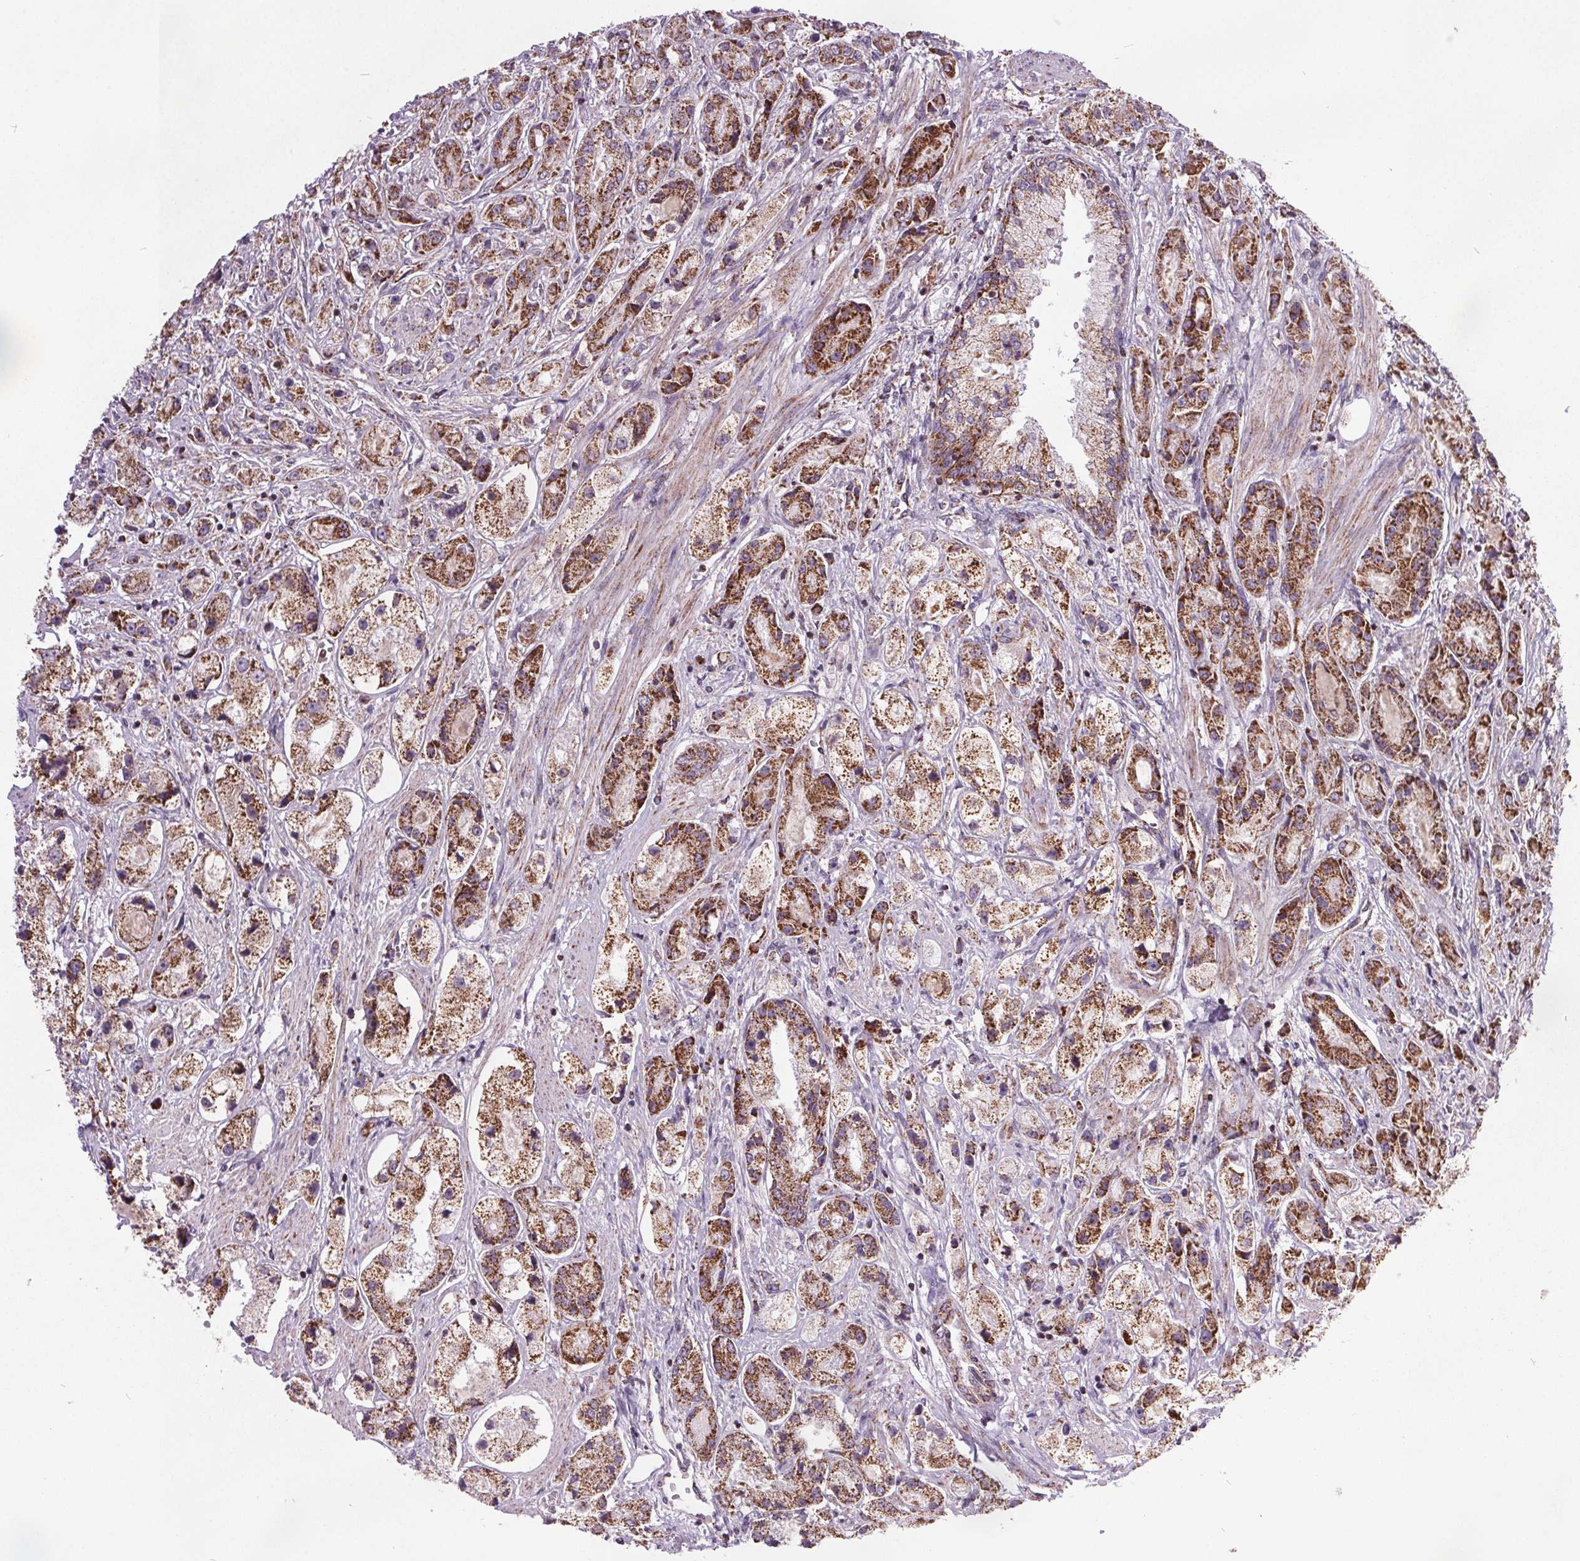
{"staining": {"intensity": "strong", "quantity": ">75%", "location": "cytoplasmic/membranous"}, "tissue": "prostate cancer", "cell_type": "Tumor cells", "image_type": "cancer", "snomed": [{"axis": "morphology", "description": "Adenocarcinoma, High grade"}, {"axis": "topography", "description": "Prostate"}], "caption": "Immunohistochemical staining of human prostate high-grade adenocarcinoma displays strong cytoplasmic/membranous protein staining in approximately >75% of tumor cells.", "gene": "NDUFS6", "patient": {"sex": "male", "age": 67}}